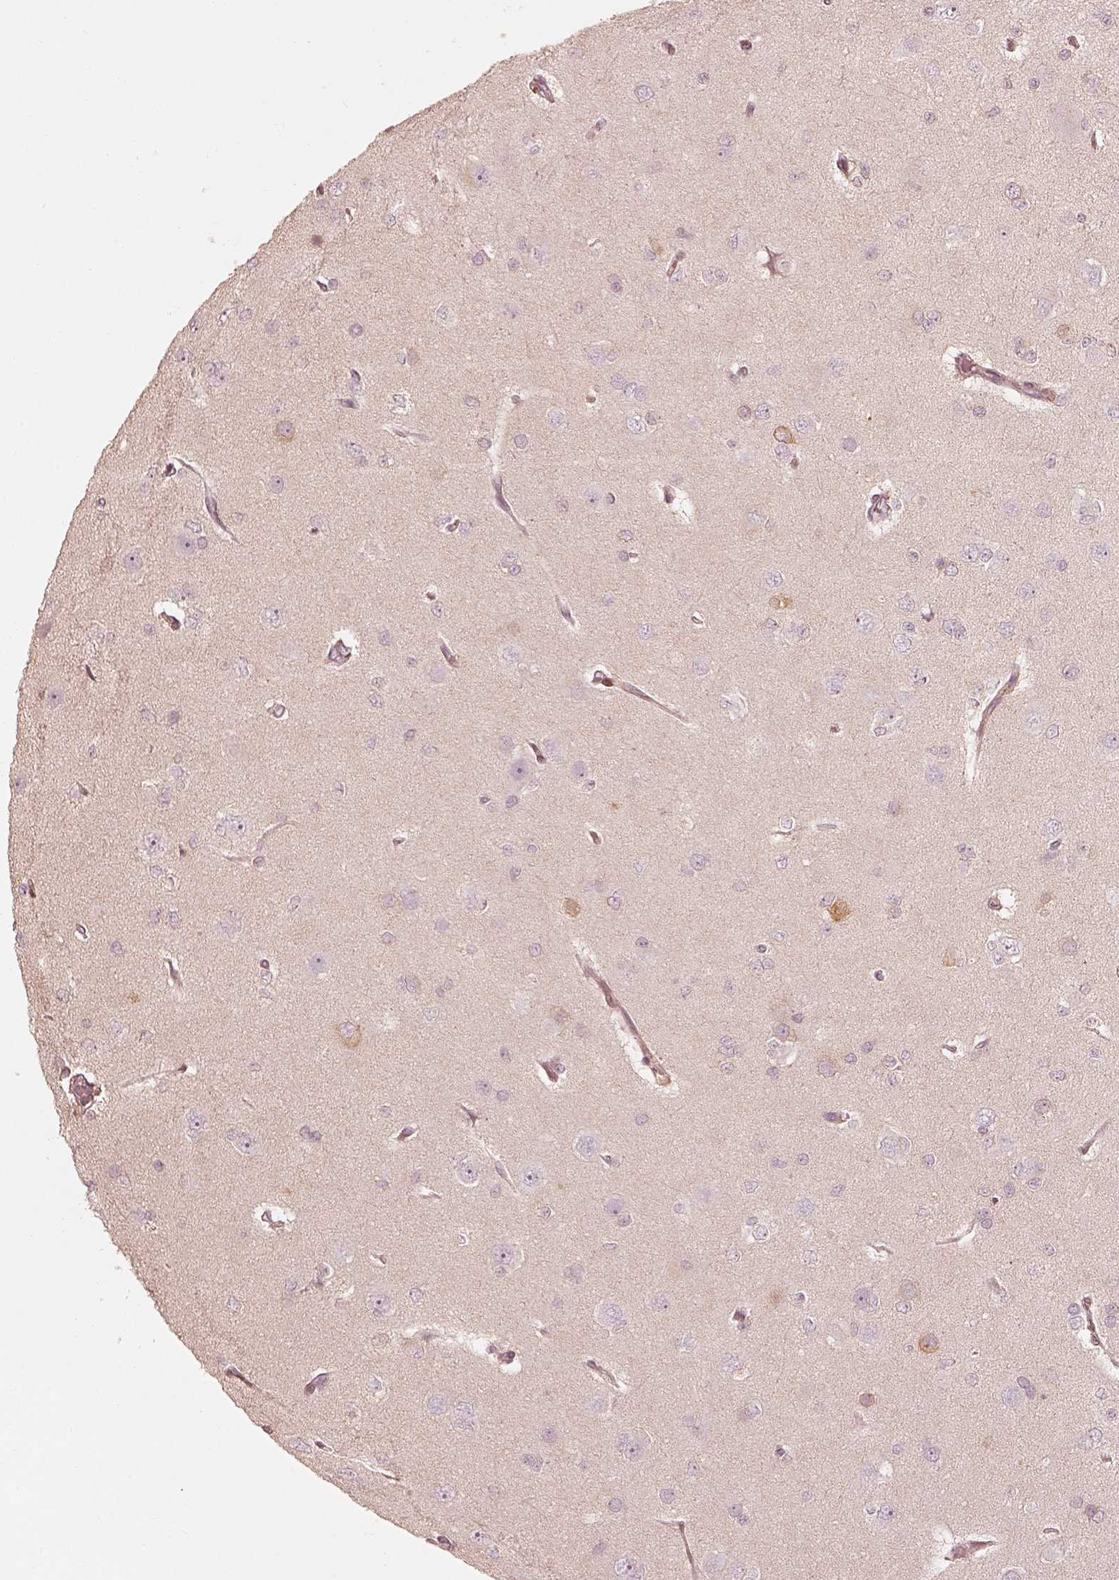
{"staining": {"intensity": "weak", "quantity": "<25%", "location": "cytoplasmic/membranous"}, "tissue": "glioma", "cell_type": "Tumor cells", "image_type": "cancer", "snomed": [{"axis": "morphology", "description": "Glioma, malignant, Low grade"}, {"axis": "topography", "description": "Brain"}], "caption": "A photomicrograph of malignant glioma (low-grade) stained for a protein displays no brown staining in tumor cells.", "gene": "WLS", "patient": {"sex": "male", "age": 27}}